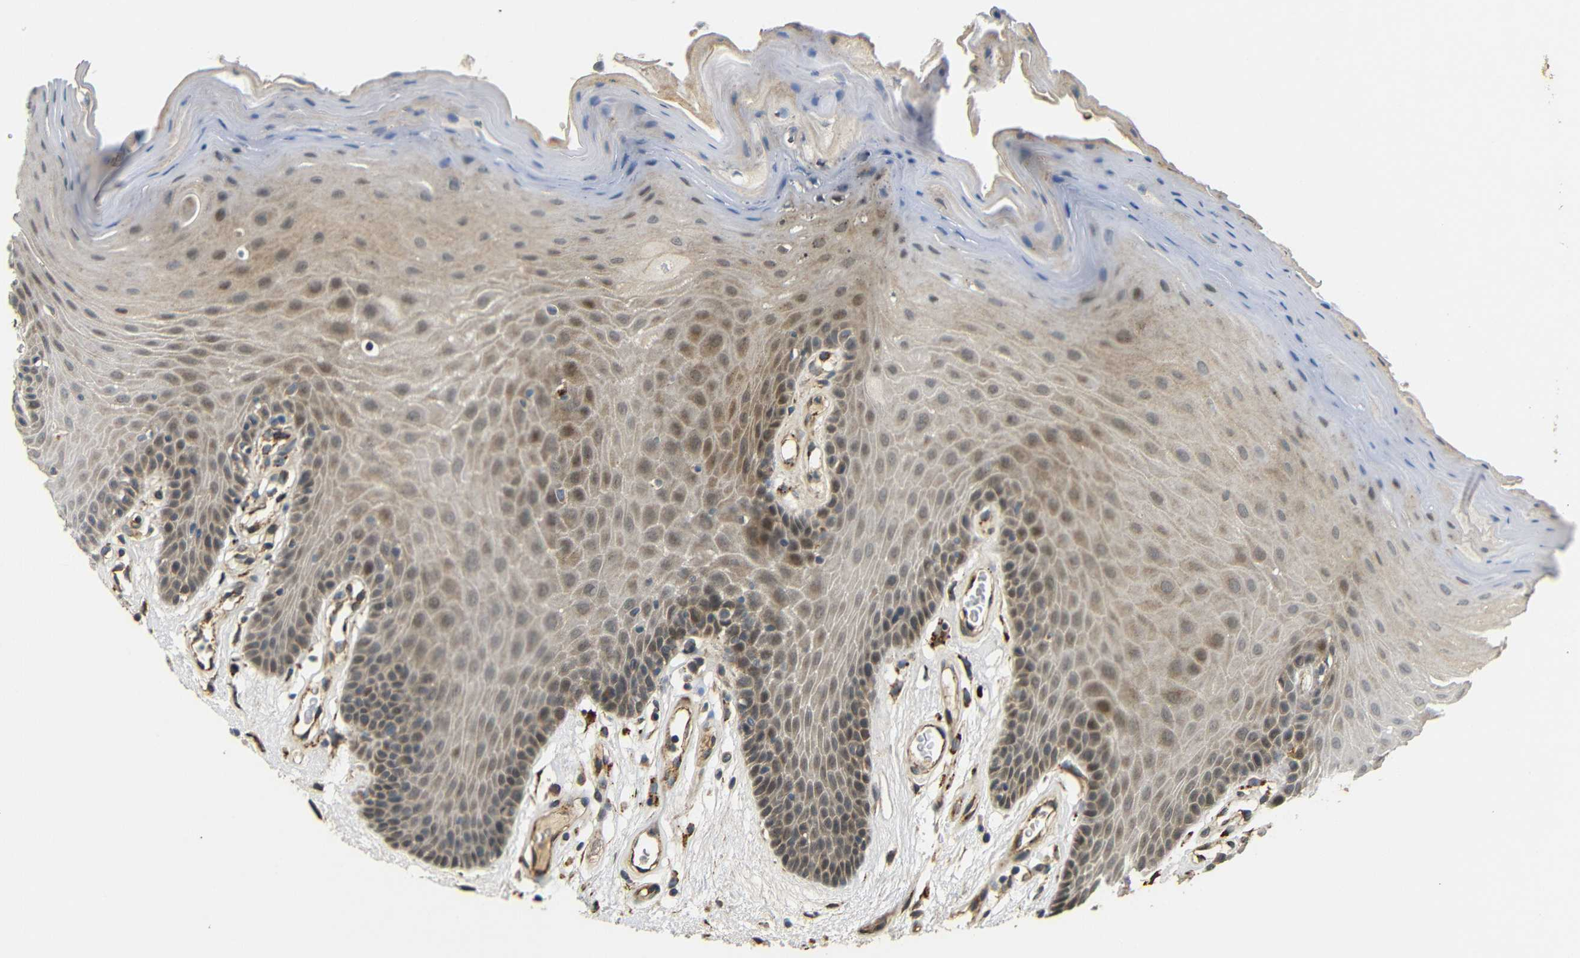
{"staining": {"intensity": "moderate", "quantity": "<25%", "location": "cytoplasmic/membranous,nuclear"}, "tissue": "oral mucosa", "cell_type": "Squamous epithelial cells", "image_type": "normal", "snomed": [{"axis": "morphology", "description": "Normal tissue, NOS"}, {"axis": "morphology", "description": "Squamous cell carcinoma, NOS"}, {"axis": "topography", "description": "Skeletal muscle"}, {"axis": "topography", "description": "Adipose tissue"}, {"axis": "topography", "description": "Vascular tissue"}, {"axis": "topography", "description": "Oral tissue"}, {"axis": "topography", "description": "Peripheral nerve tissue"}, {"axis": "topography", "description": "Head-Neck"}], "caption": "This micrograph displays immunohistochemistry (IHC) staining of benign human oral mucosa, with low moderate cytoplasmic/membranous,nuclear positivity in about <25% of squamous epithelial cells.", "gene": "ATP7A", "patient": {"sex": "male", "age": 71}}